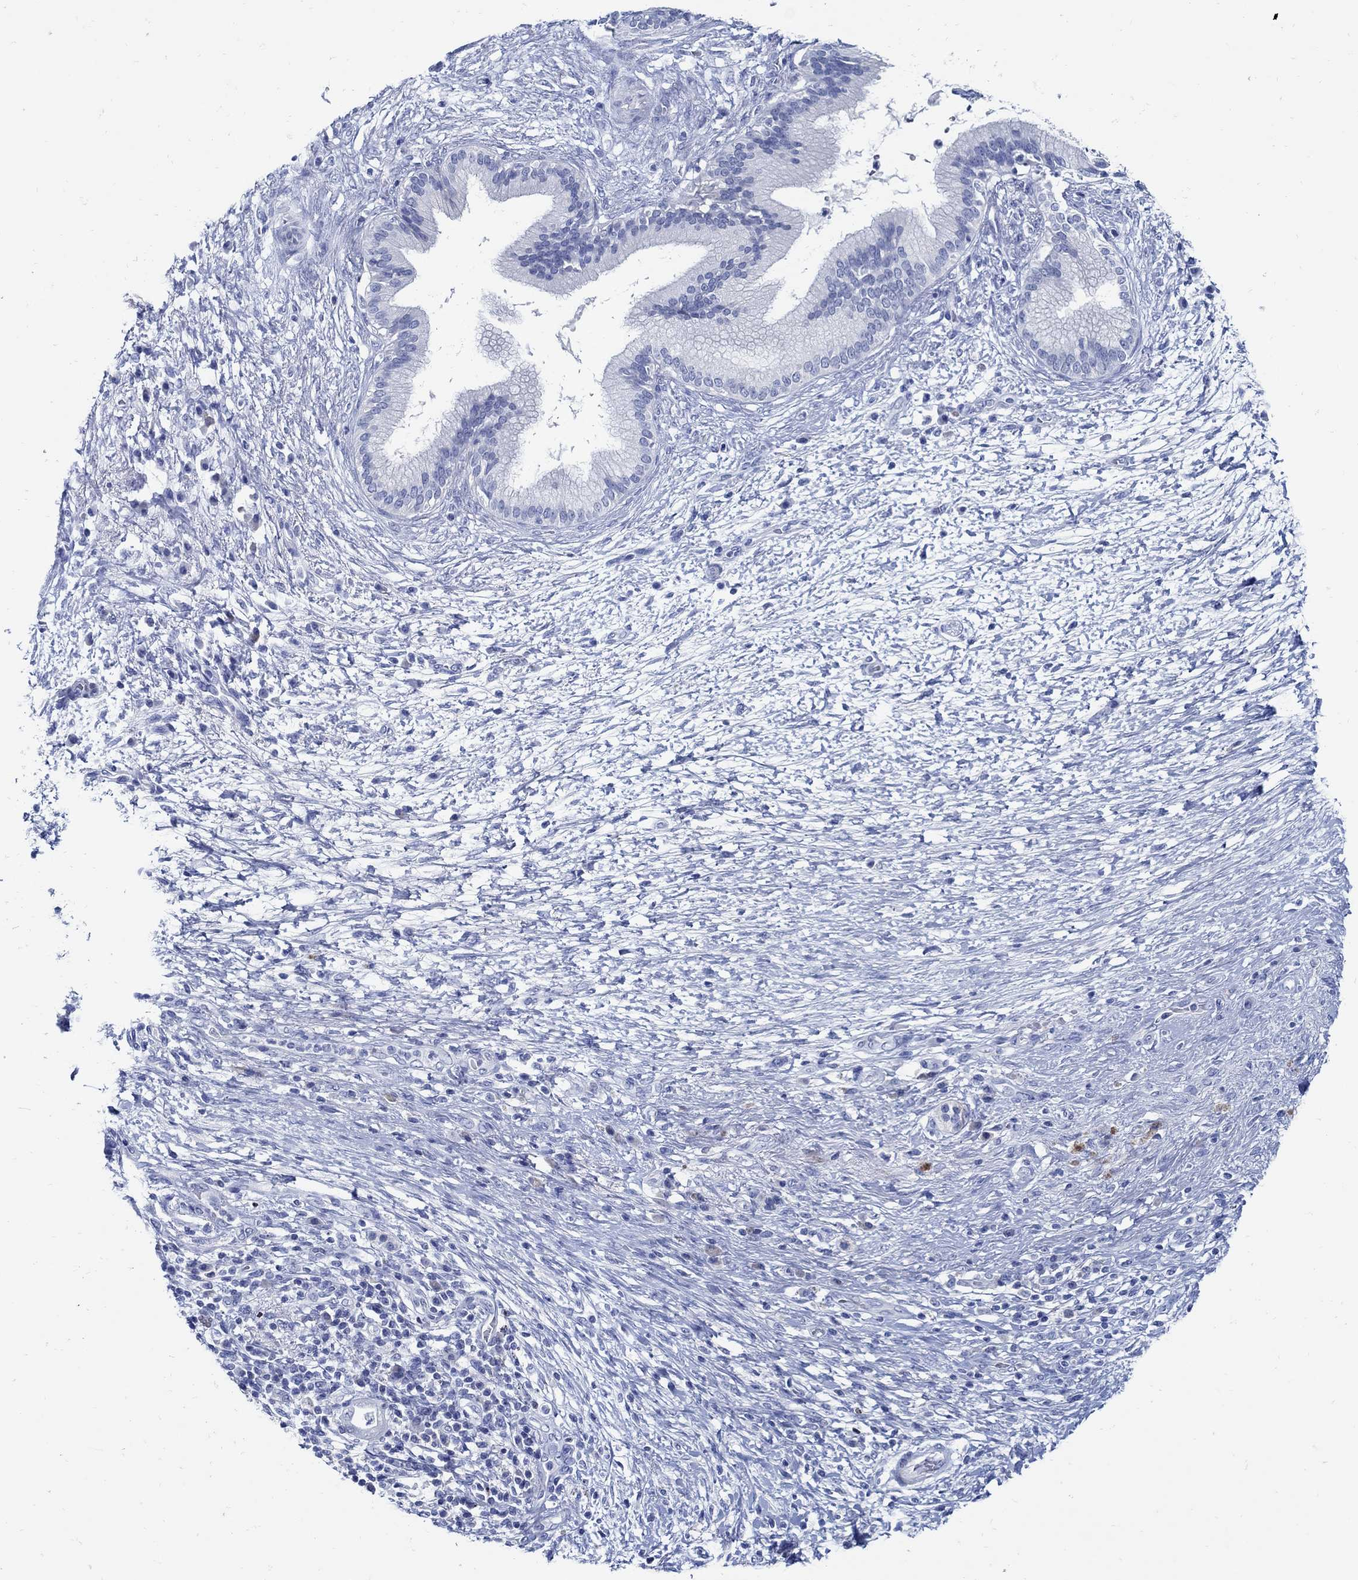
{"staining": {"intensity": "negative", "quantity": "none", "location": "none"}, "tissue": "pancreatic cancer", "cell_type": "Tumor cells", "image_type": "cancer", "snomed": [{"axis": "morphology", "description": "Adenocarcinoma, NOS"}, {"axis": "topography", "description": "Pancreas"}], "caption": "DAB immunohistochemical staining of human pancreatic cancer (adenocarcinoma) exhibits no significant positivity in tumor cells.", "gene": "PAX9", "patient": {"sex": "female", "age": 72}}